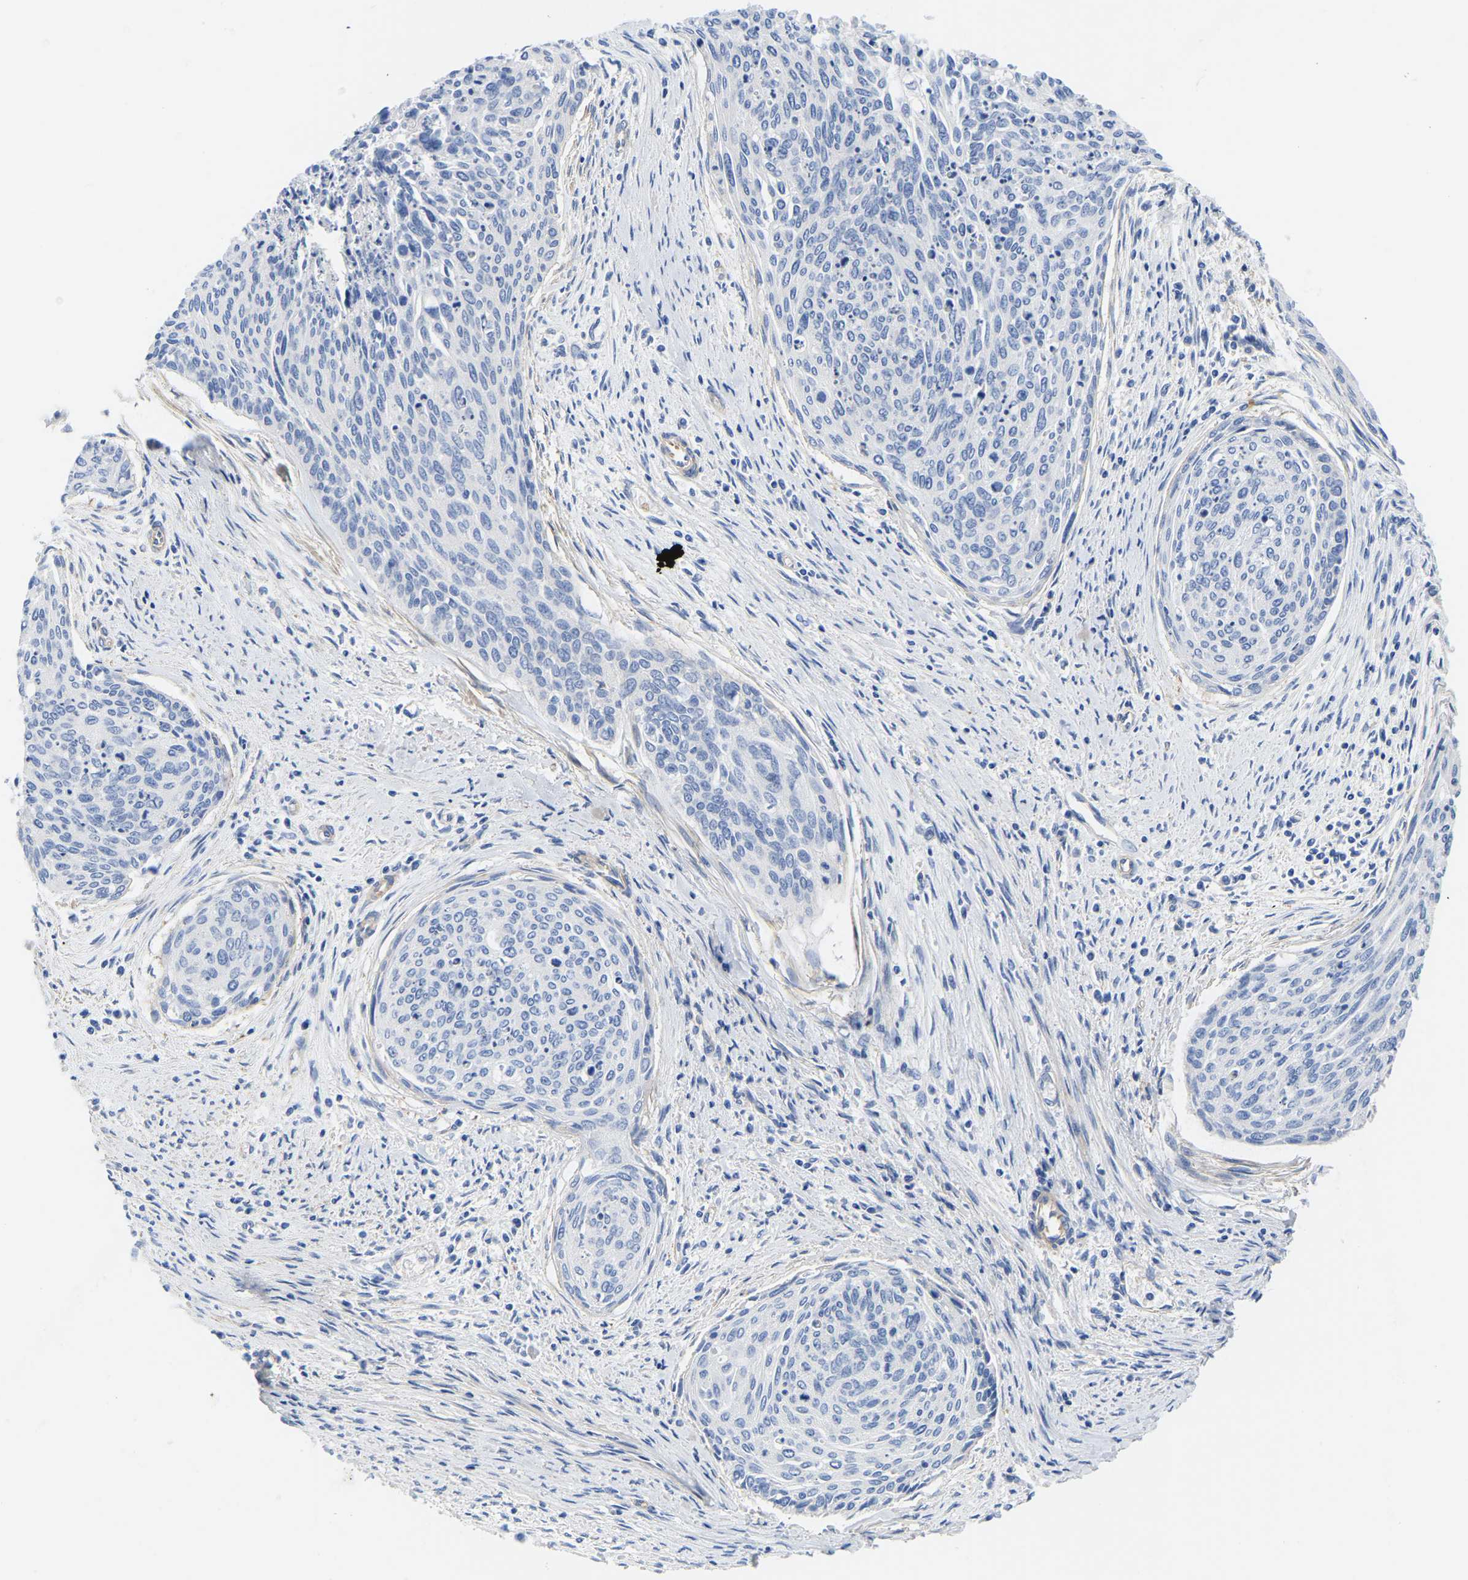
{"staining": {"intensity": "negative", "quantity": "none", "location": "none"}, "tissue": "cervical cancer", "cell_type": "Tumor cells", "image_type": "cancer", "snomed": [{"axis": "morphology", "description": "Squamous cell carcinoma, NOS"}, {"axis": "topography", "description": "Cervix"}], "caption": "This is a photomicrograph of IHC staining of squamous cell carcinoma (cervical), which shows no expression in tumor cells.", "gene": "UPK3A", "patient": {"sex": "female", "age": 55}}